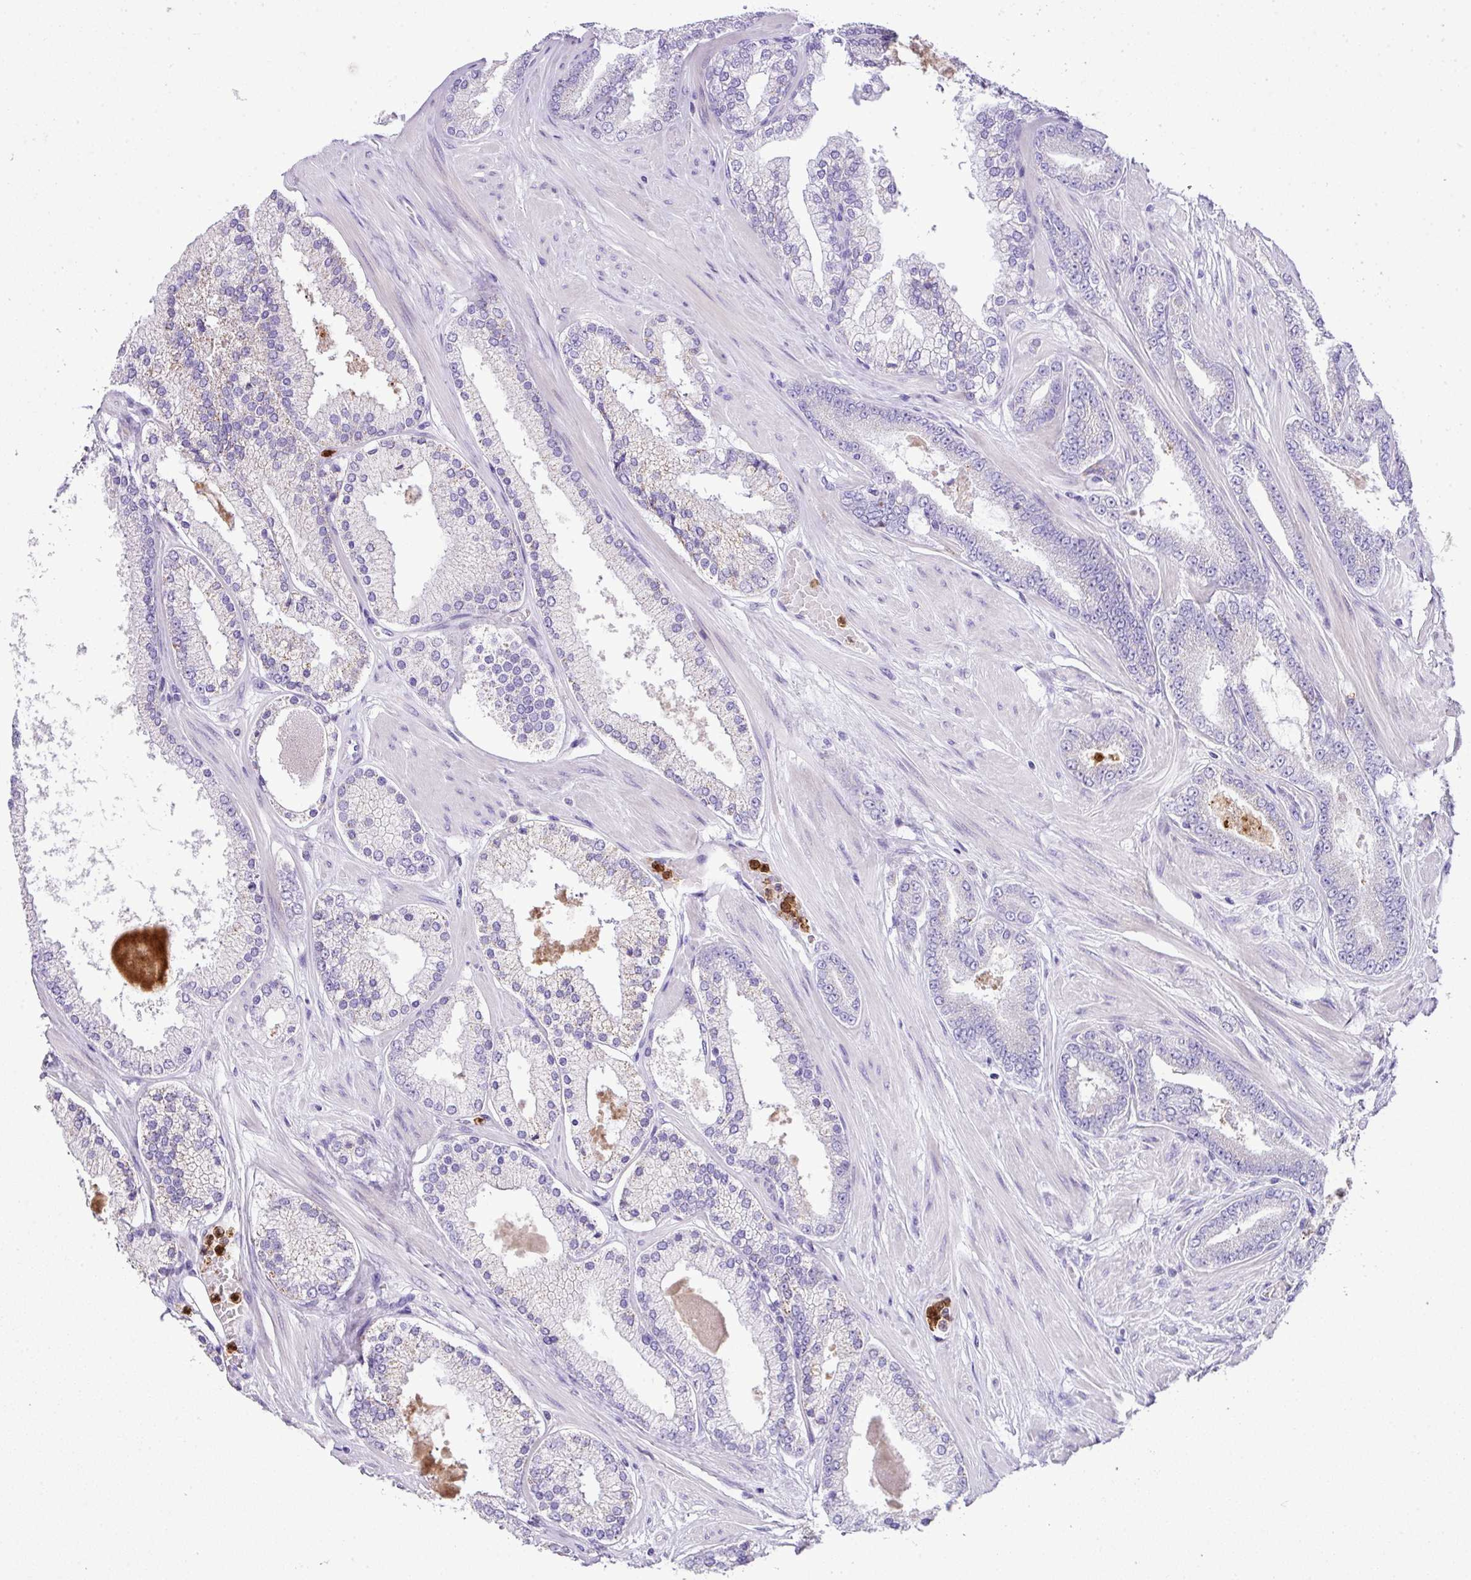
{"staining": {"intensity": "negative", "quantity": "none", "location": "none"}, "tissue": "prostate cancer", "cell_type": "Tumor cells", "image_type": "cancer", "snomed": [{"axis": "morphology", "description": "Adenocarcinoma, Low grade"}, {"axis": "topography", "description": "Prostate"}], "caption": "The image shows no staining of tumor cells in adenocarcinoma (low-grade) (prostate). Brightfield microscopy of immunohistochemistry stained with DAB (brown) and hematoxylin (blue), captured at high magnification.", "gene": "RCAN2", "patient": {"sex": "male", "age": 42}}